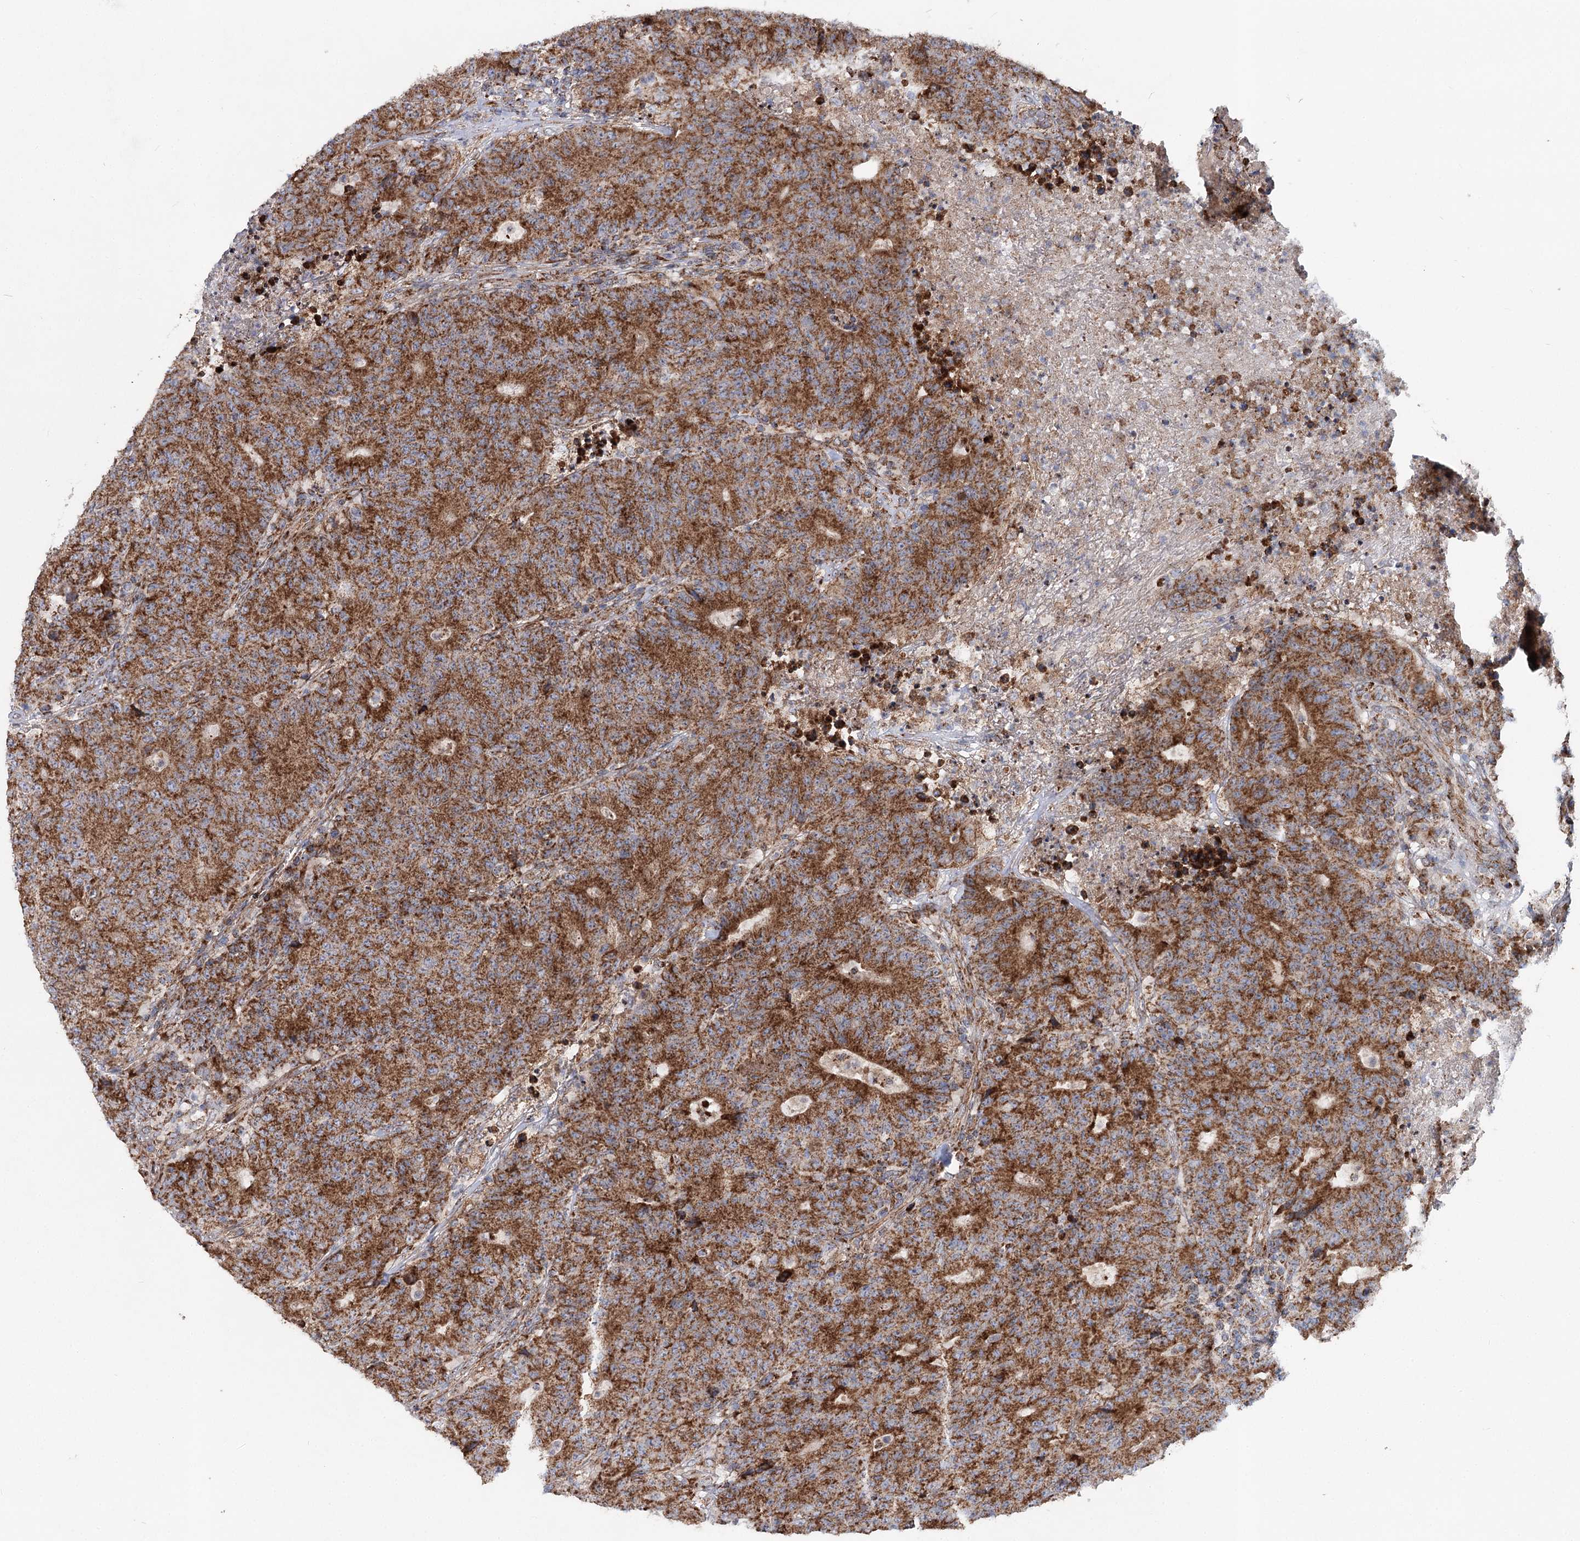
{"staining": {"intensity": "moderate", "quantity": ">75%", "location": "cytoplasmic/membranous"}, "tissue": "colorectal cancer", "cell_type": "Tumor cells", "image_type": "cancer", "snomed": [{"axis": "morphology", "description": "Adenocarcinoma, NOS"}, {"axis": "topography", "description": "Colon"}], "caption": "Immunohistochemistry (DAB (3,3'-diaminobenzidine)) staining of colorectal cancer (adenocarcinoma) shows moderate cytoplasmic/membranous protein expression in about >75% of tumor cells.", "gene": "MSANTD2", "patient": {"sex": "female", "age": 75}}